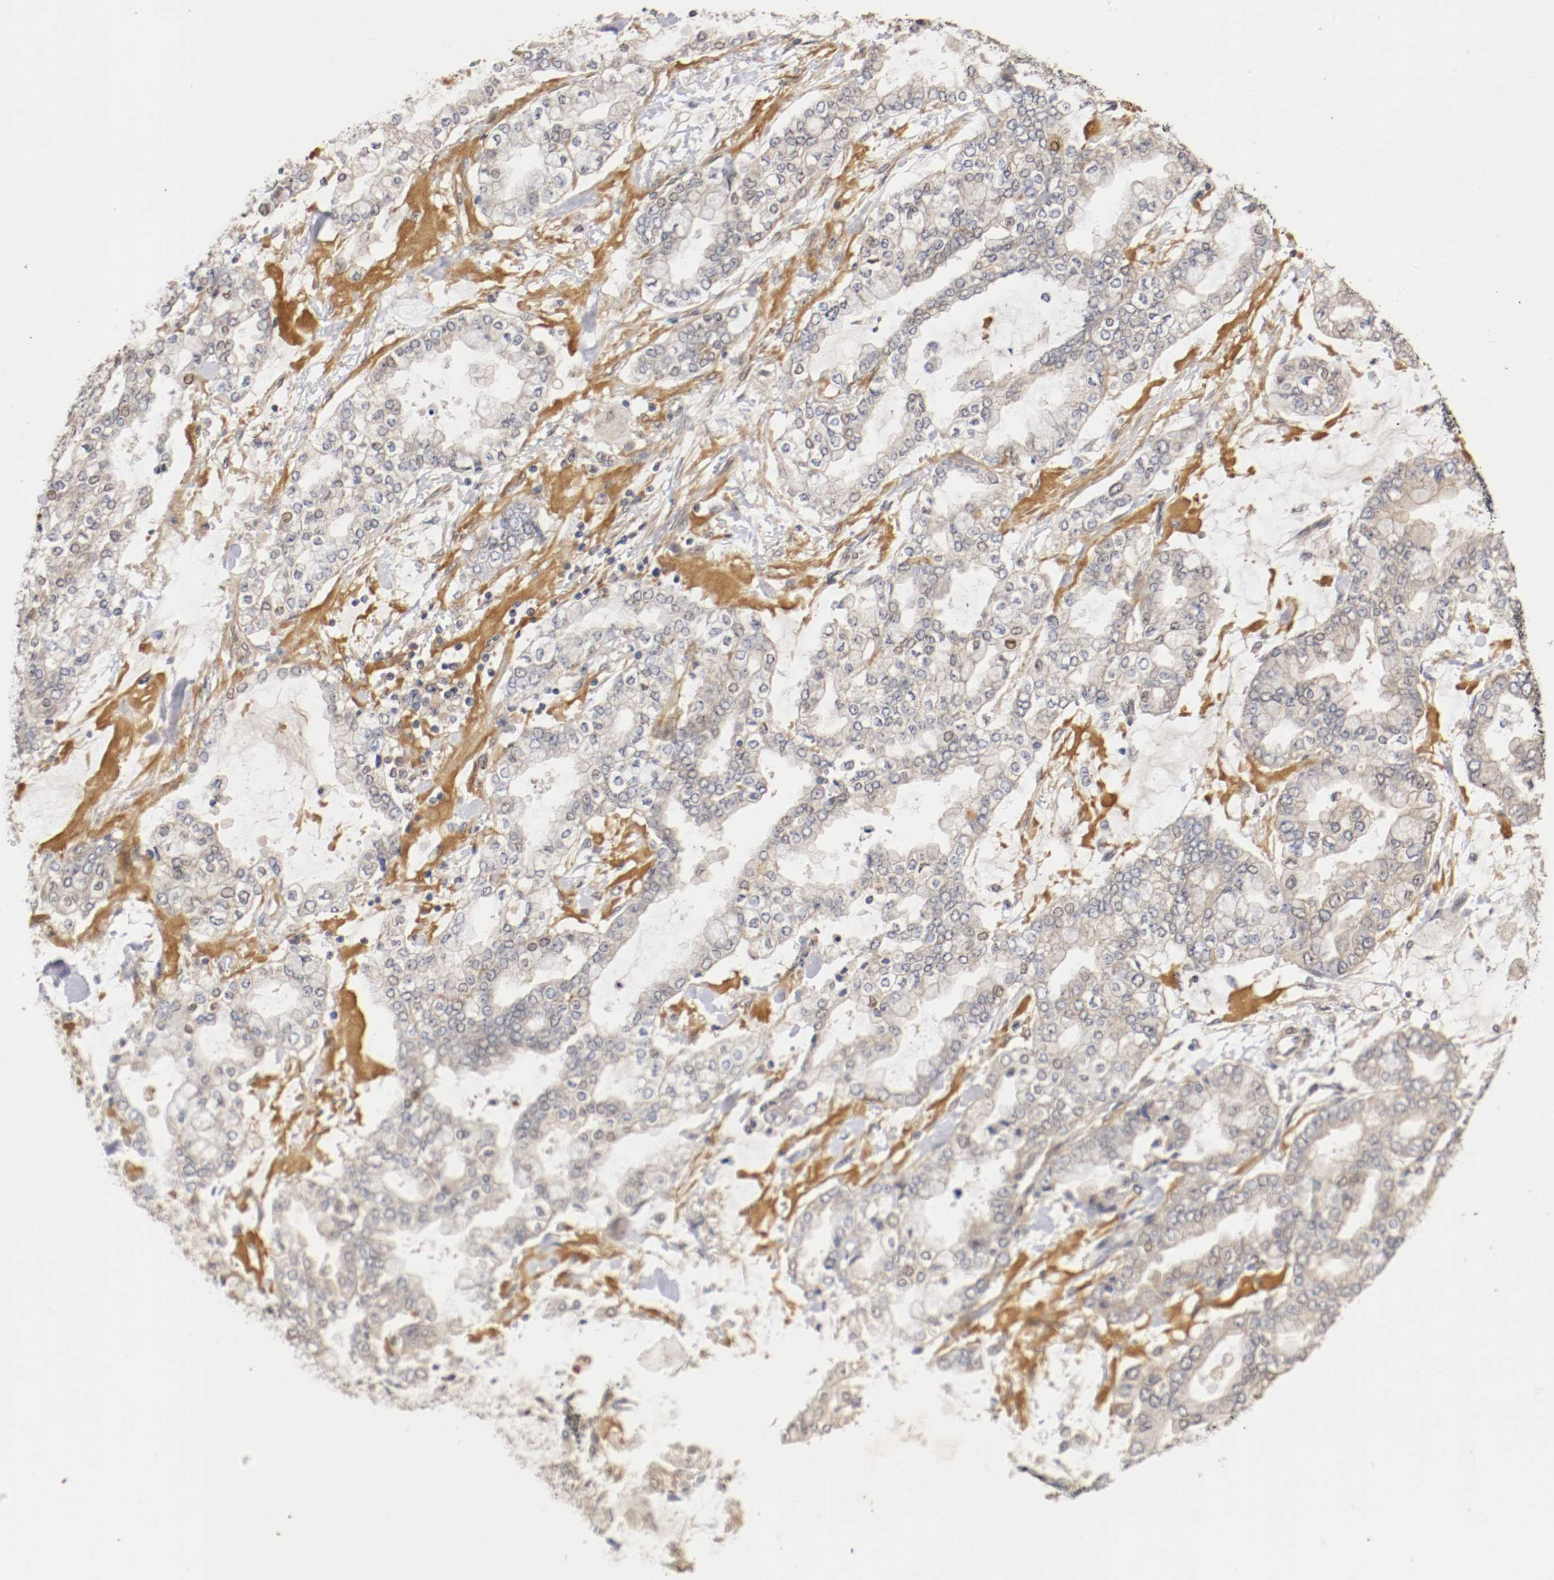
{"staining": {"intensity": "weak", "quantity": "25%-75%", "location": "cytoplasmic/membranous,nuclear"}, "tissue": "stomach cancer", "cell_type": "Tumor cells", "image_type": "cancer", "snomed": [{"axis": "morphology", "description": "Normal tissue, NOS"}, {"axis": "morphology", "description": "Adenocarcinoma, NOS"}, {"axis": "topography", "description": "Stomach, upper"}, {"axis": "topography", "description": "Stomach"}], "caption": "Adenocarcinoma (stomach) tissue displays weak cytoplasmic/membranous and nuclear staining in about 25%-75% of tumor cells", "gene": "TNFRSF1B", "patient": {"sex": "male", "age": 76}}